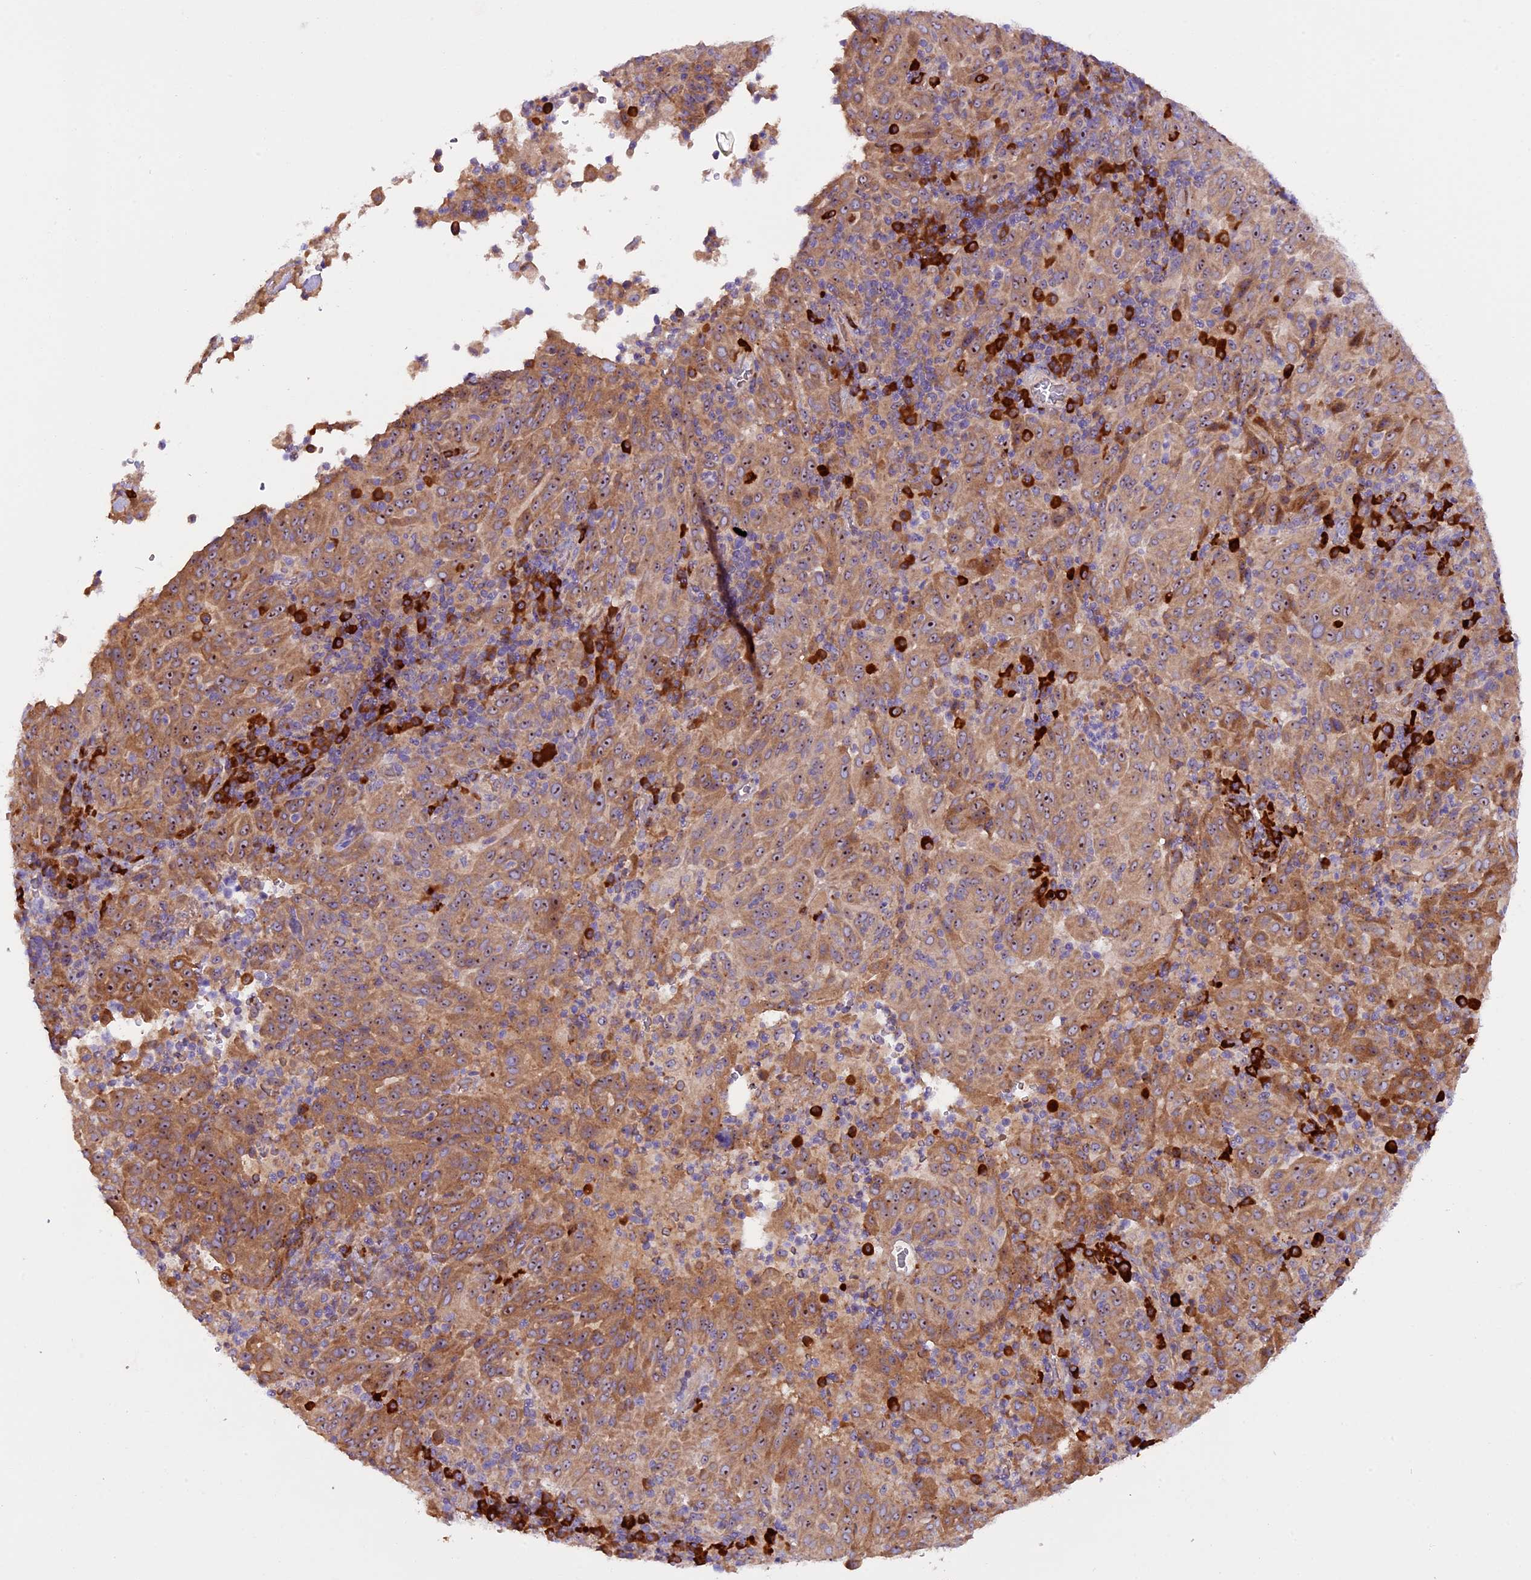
{"staining": {"intensity": "moderate", "quantity": ">75%", "location": "cytoplasmic/membranous"}, "tissue": "pancreatic cancer", "cell_type": "Tumor cells", "image_type": "cancer", "snomed": [{"axis": "morphology", "description": "Adenocarcinoma, NOS"}, {"axis": "topography", "description": "Pancreas"}], "caption": "Protein expression analysis of pancreatic cancer demonstrates moderate cytoplasmic/membranous positivity in approximately >75% of tumor cells. (IHC, brightfield microscopy, high magnification).", "gene": "FRY", "patient": {"sex": "male", "age": 63}}